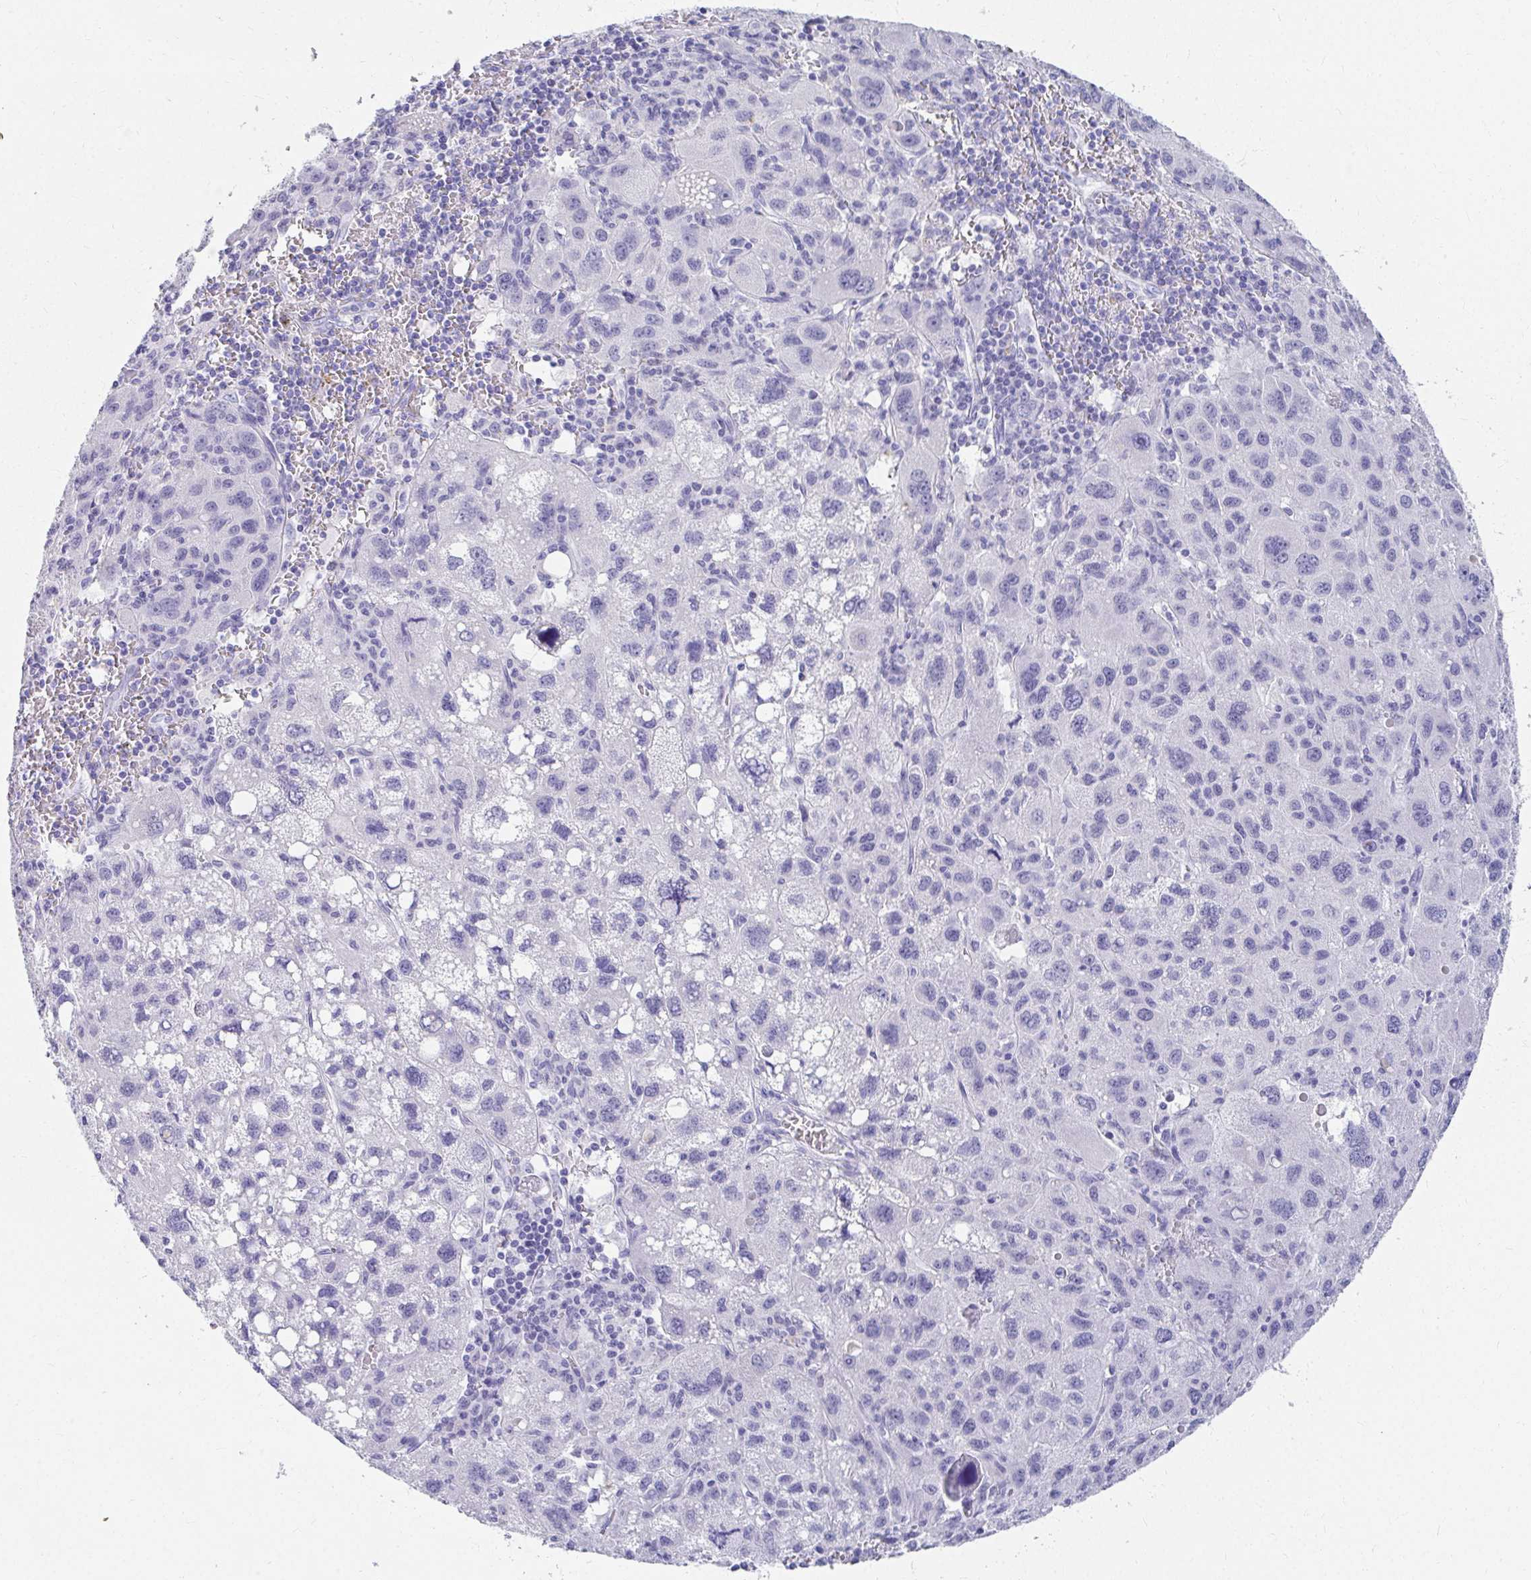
{"staining": {"intensity": "negative", "quantity": "none", "location": "none"}, "tissue": "liver cancer", "cell_type": "Tumor cells", "image_type": "cancer", "snomed": [{"axis": "morphology", "description": "Carcinoma, Hepatocellular, NOS"}, {"axis": "topography", "description": "Liver"}], "caption": "Tumor cells show no significant protein staining in liver cancer.", "gene": "DPEP3", "patient": {"sex": "female", "age": 77}}